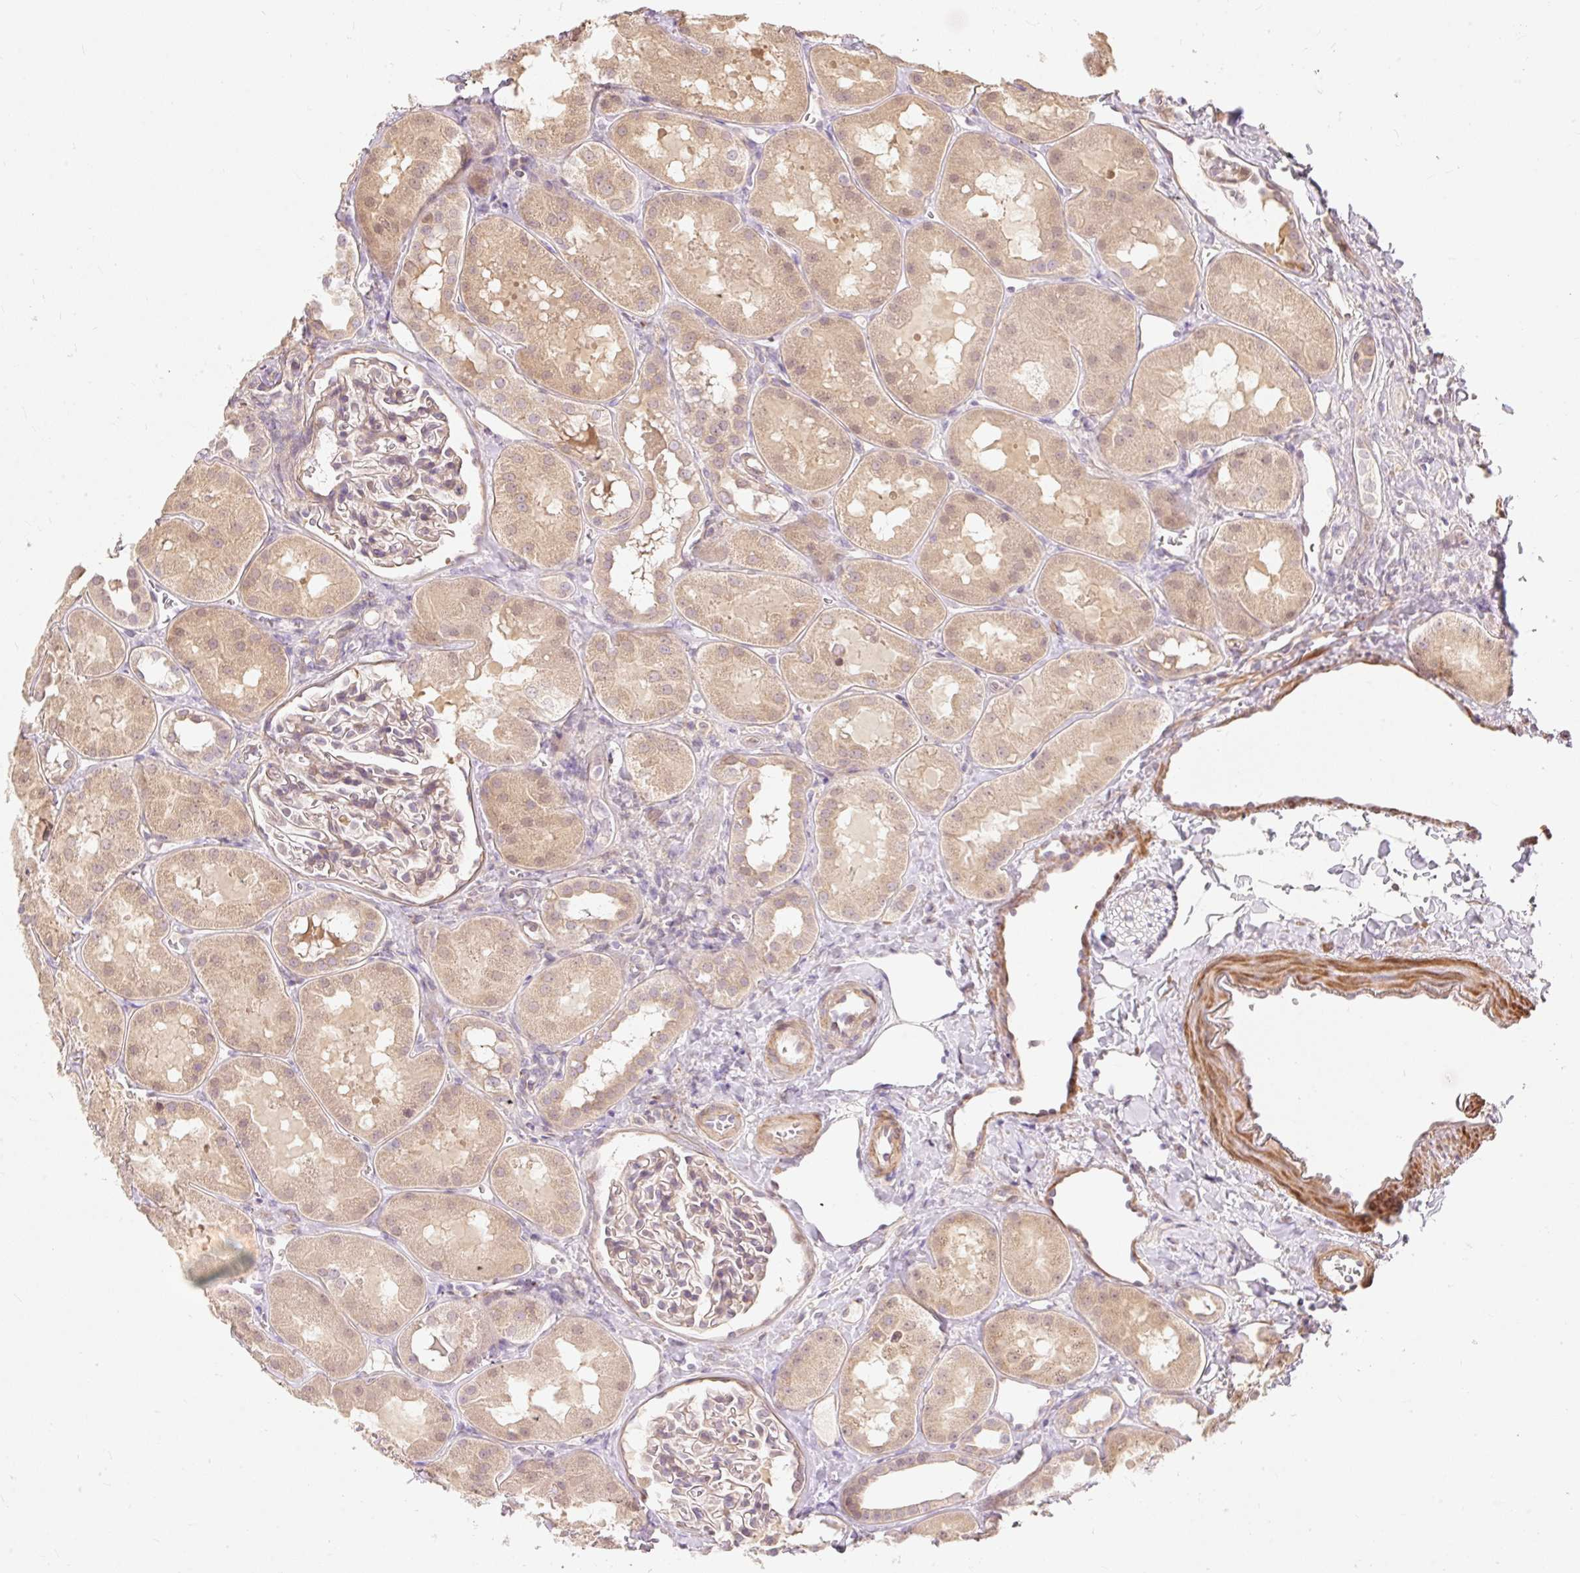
{"staining": {"intensity": "weak", "quantity": ">75%", "location": "cytoplasmic/membranous,nuclear"}, "tissue": "kidney", "cell_type": "Cells in glomeruli", "image_type": "normal", "snomed": [{"axis": "morphology", "description": "Normal tissue, NOS"}, {"axis": "topography", "description": "Kidney"}, {"axis": "topography", "description": "Urinary bladder"}], "caption": "This micrograph shows IHC staining of normal human kidney, with low weak cytoplasmic/membranous,nuclear staining in about >75% of cells in glomeruli.", "gene": "EMC10", "patient": {"sex": "male", "age": 16}}